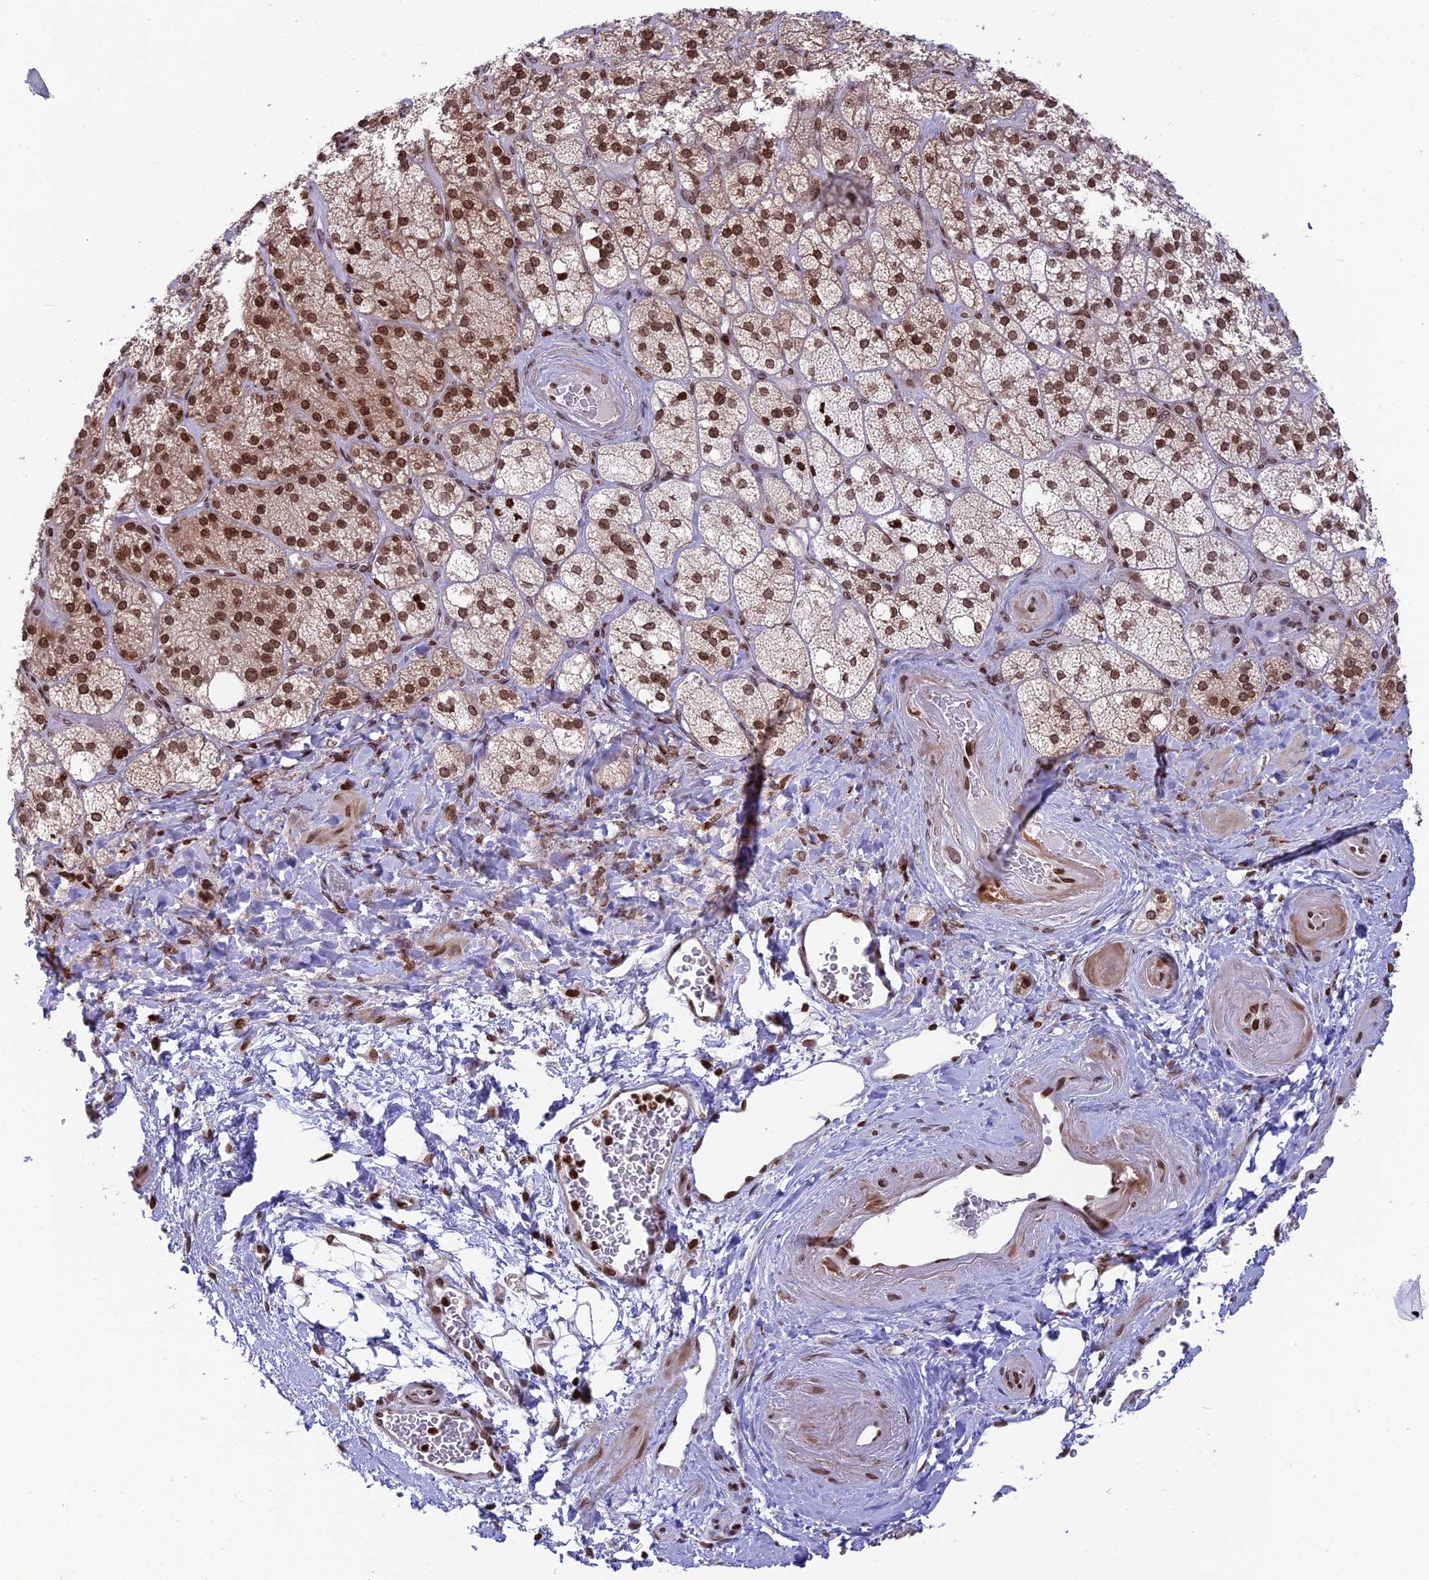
{"staining": {"intensity": "strong", "quantity": ">75%", "location": "nuclear"}, "tissue": "adrenal gland", "cell_type": "Glandular cells", "image_type": "normal", "snomed": [{"axis": "morphology", "description": "Normal tissue, NOS"}, {"axis": "topography", "description": "Adrenal gland"}], "caption": "Immunohistochemistry staining of unremarkable adrenal gland, which displays high levels of strong nuclear staining in about >75% of glandular cells indicating strong nuclear protein expression. The staining was performed using DAB (3,3'-diaminobenzidine) (brown) for protein detection and nuclei were counterstained in hematoxylin (blue).", "gene": "TET2", "patient": {"sex": "male", "age": 61}}